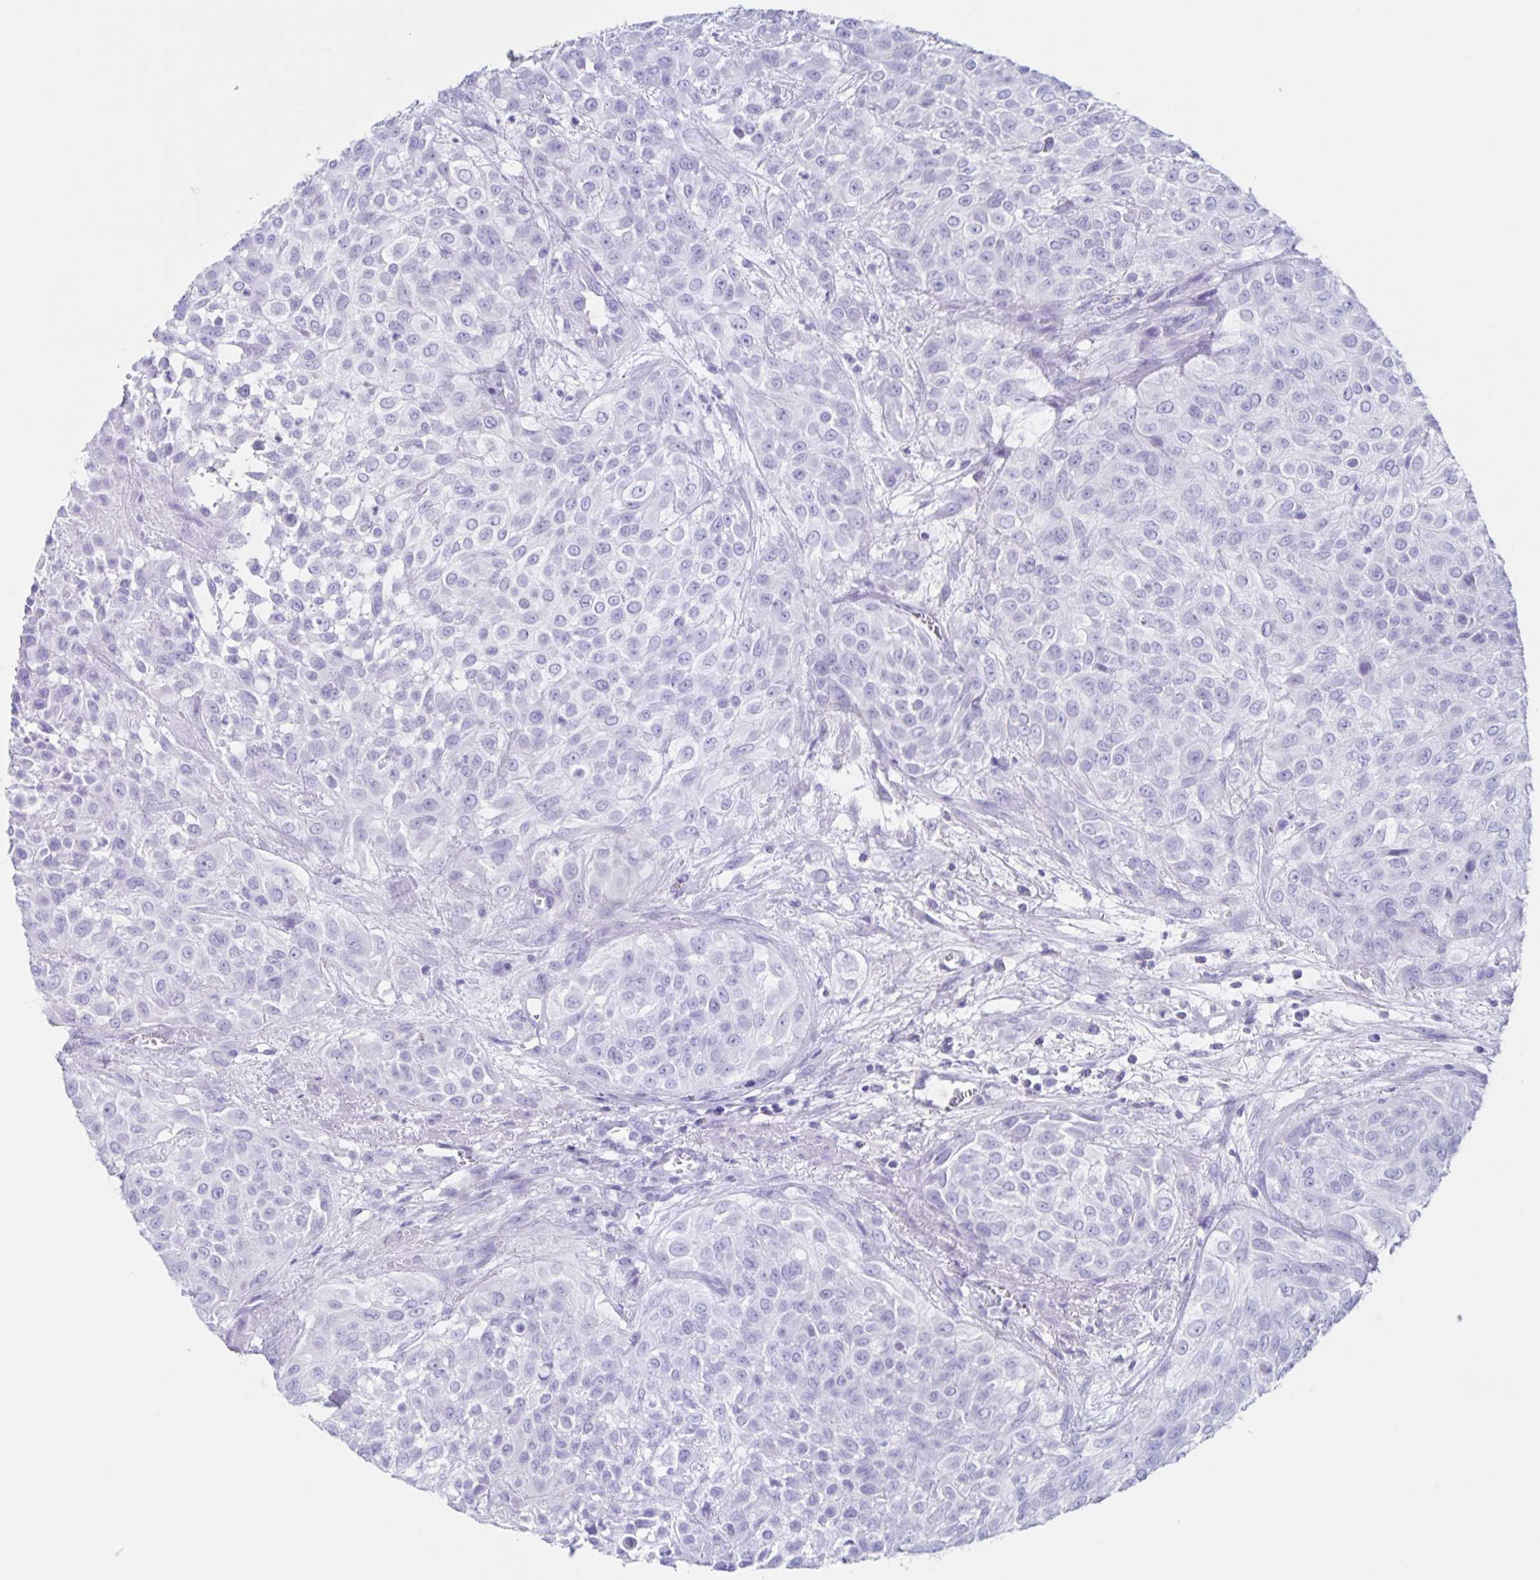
{"staining": {"intensity": "negative", "quantity": "none", "location": "none"}, "tissue": "urothelial cancer", "cell_type": "Tumor cells", "image_type": "cancer", "snomed": [{"axis": "morphology", "description": "Urothelial carcinoma, High grade"}, {"axis": "topography", "description": "Urinary bladder"}], "caption": "An image of human urothelial cancer is negative for staining in tumor cells. Brightfield microscopy of immunohistochemistry (IHC) stained with DAB (brown) and hematoxylin (blue), captured at high magnification.", "gene": "C12orf56", "patient": {"sex": "male", "age": 57}}